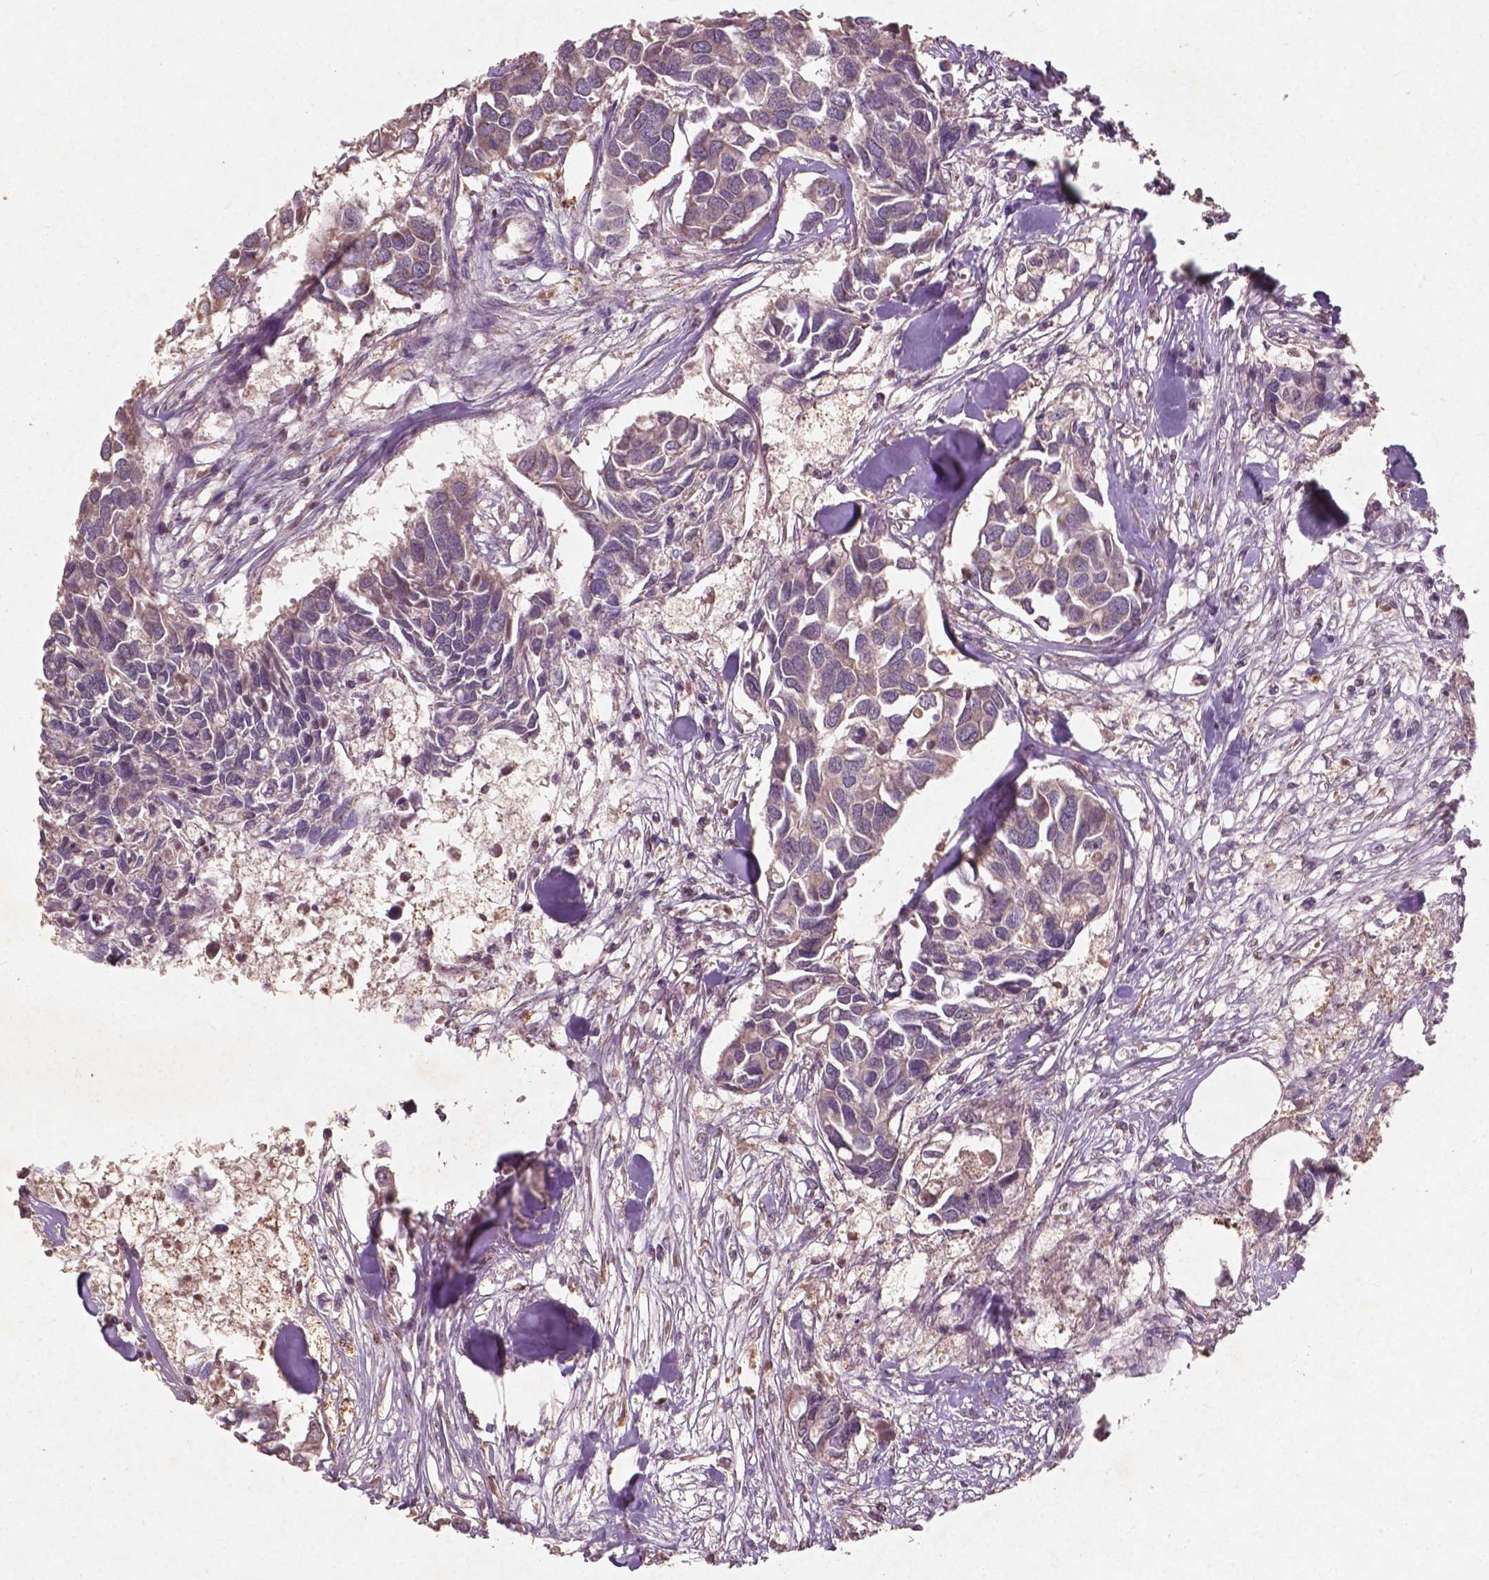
{"staining": {"intensity": "moderate", "quantity": "<25%", "location": "cytoplasmic/membranous"}, "tissue": "breast cancer", "cell_type": "Tumor cells", "image_type": "cancer", "snomed": [{"axis": "morphology", "description": "Duct carcinoma"}, {"axis": "topography", "description": "Breast"}], "caption": "An image of breast cancer (invasive ductal carcinoma) stained for a protein exhibits moderate cytoplasmic/membranous brown staining in tumor cells.", "gene": "ST6GALNAC5", "patient": {"sex": "female", "age": 83}}